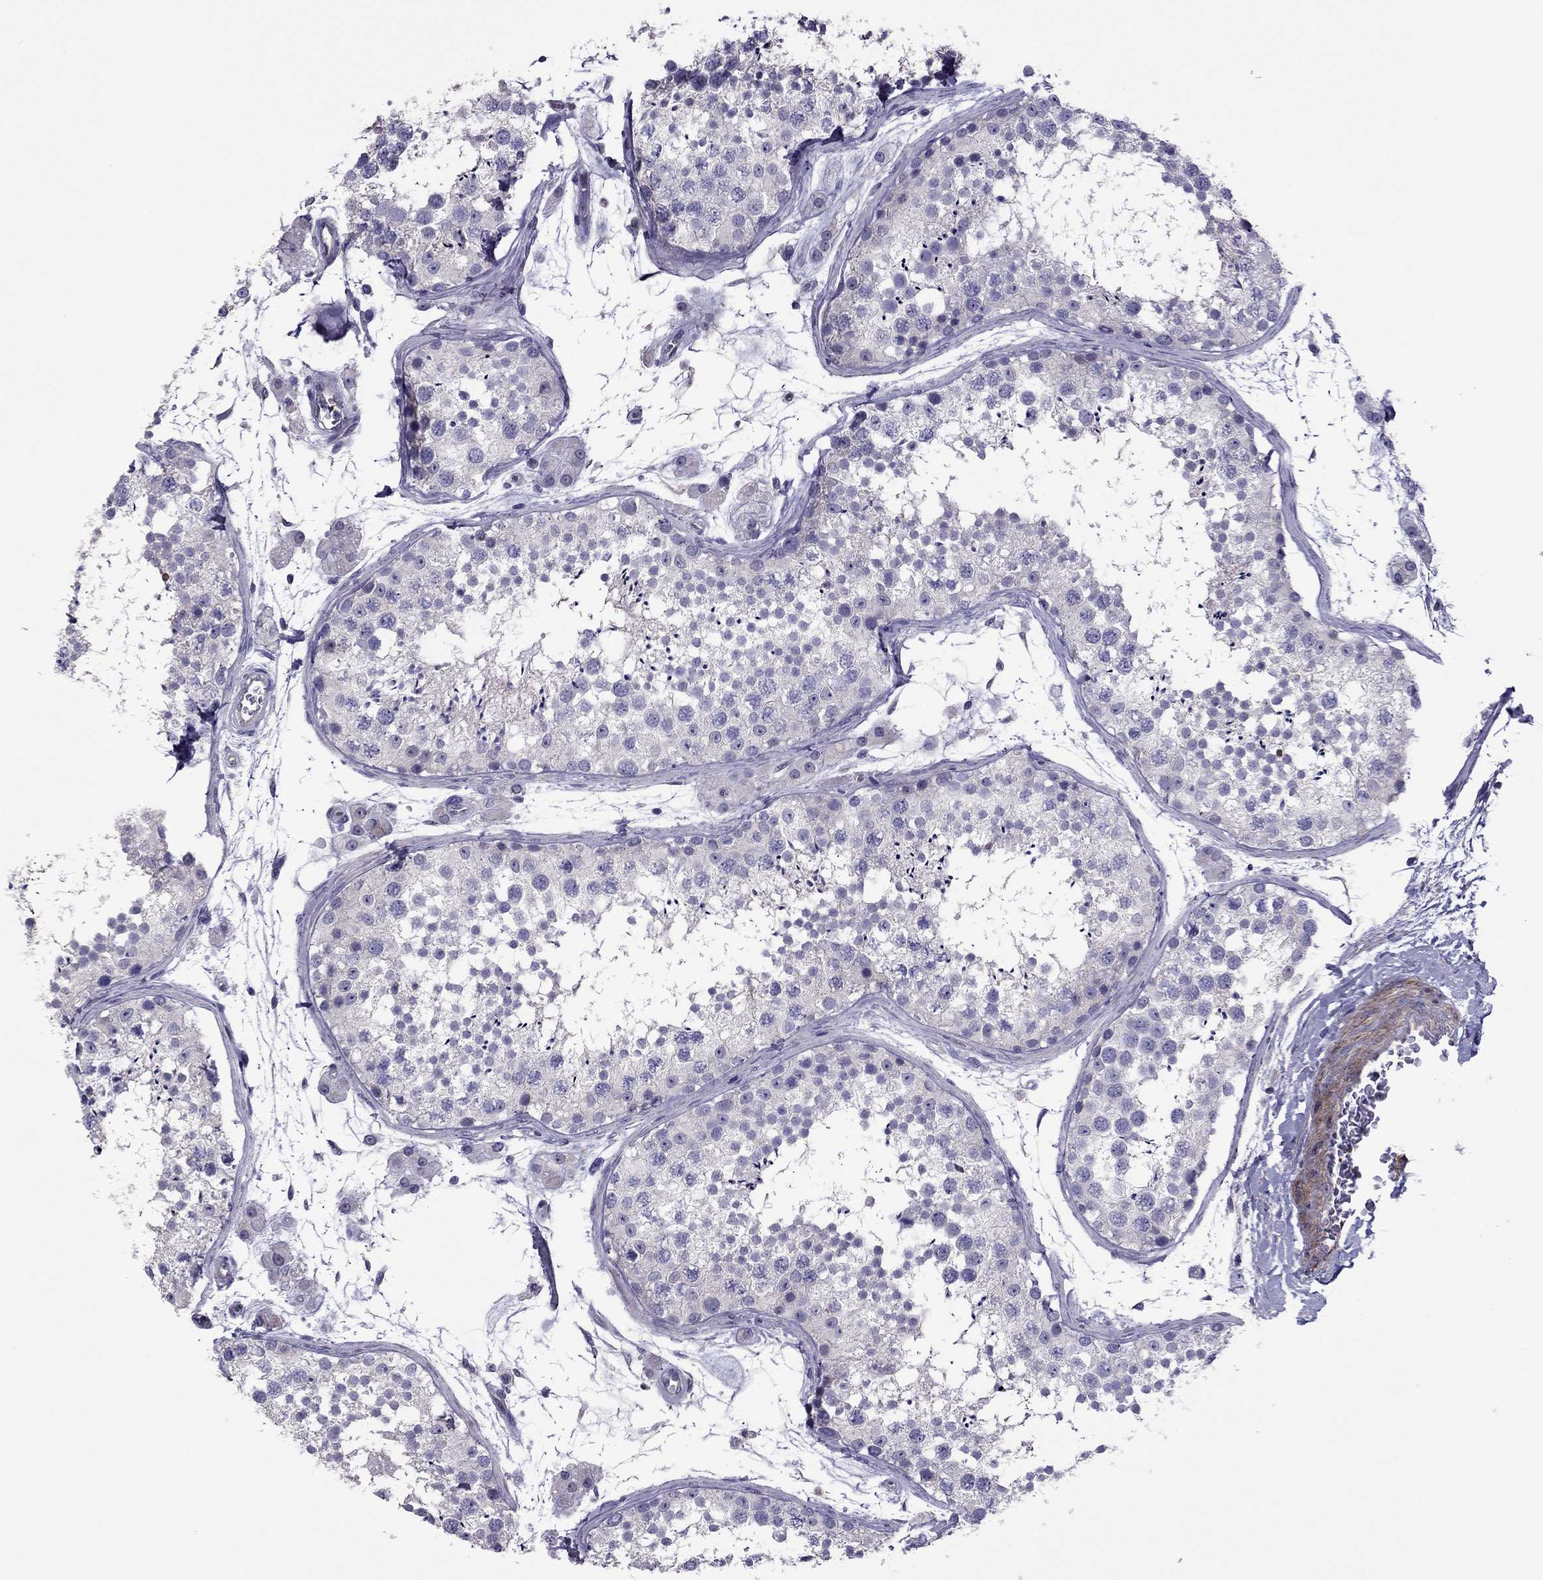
{"staining": {"intensity": "negative", "quantity": "none", "location": "none"}, "tissue": "testis", "cell_type": "Cells in seminiferous ducts", "image_type": "normal", "snomed": [{"axis": "morphology", "description": "Normal tissue, NOS"}, {"axis": "topography", "description": "Testis"}], "caption": "Immunohistochemistry micrograph of benign human testis stained for a protein (brown), which reveals no expression in cells in seminiferous ducts.", "gene": "SLC16A8", "patient": {"sex": "male", "age": 41}}